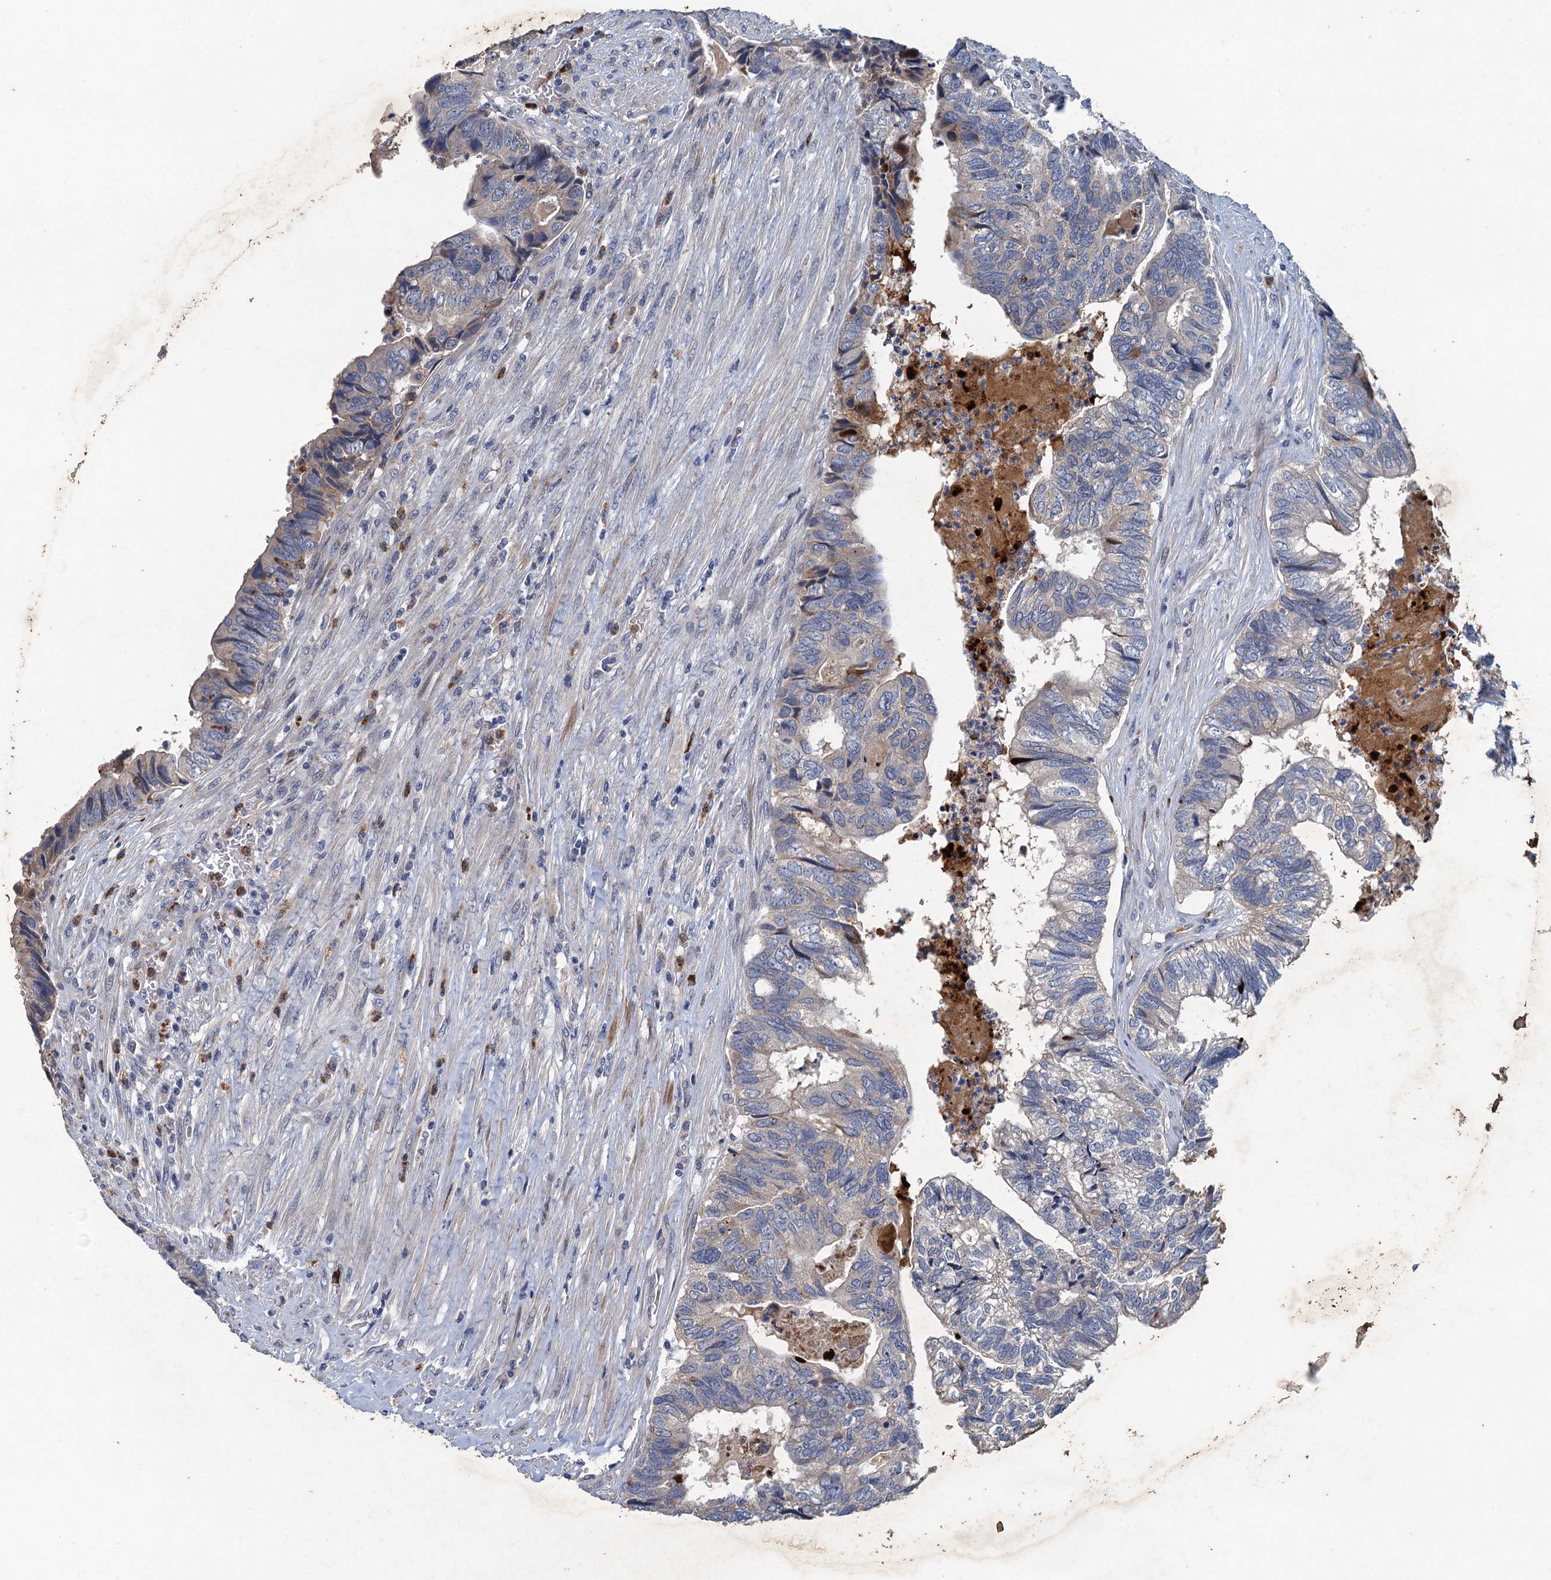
{"staining": {"intensity": "weak", "quantity": "<25%", "location": "cytoplasmic/membranous"}, "tissue": "colorectal cancer", "cell_type": "Tumor cells", "image_type": "cancer", "snomed": [{"axis": "morphology", "description": "Adenocarcinoma, NOS"}, {"axis": "topography", "description": "Colon"}], "caption": "Immunohistochemical staining of colorectal cancer exhibits no significant expression in tumor cells. Nuclei are stained in blue.", "gene": "TPCN1", "patient": {"sex": "female", "age": 67}}